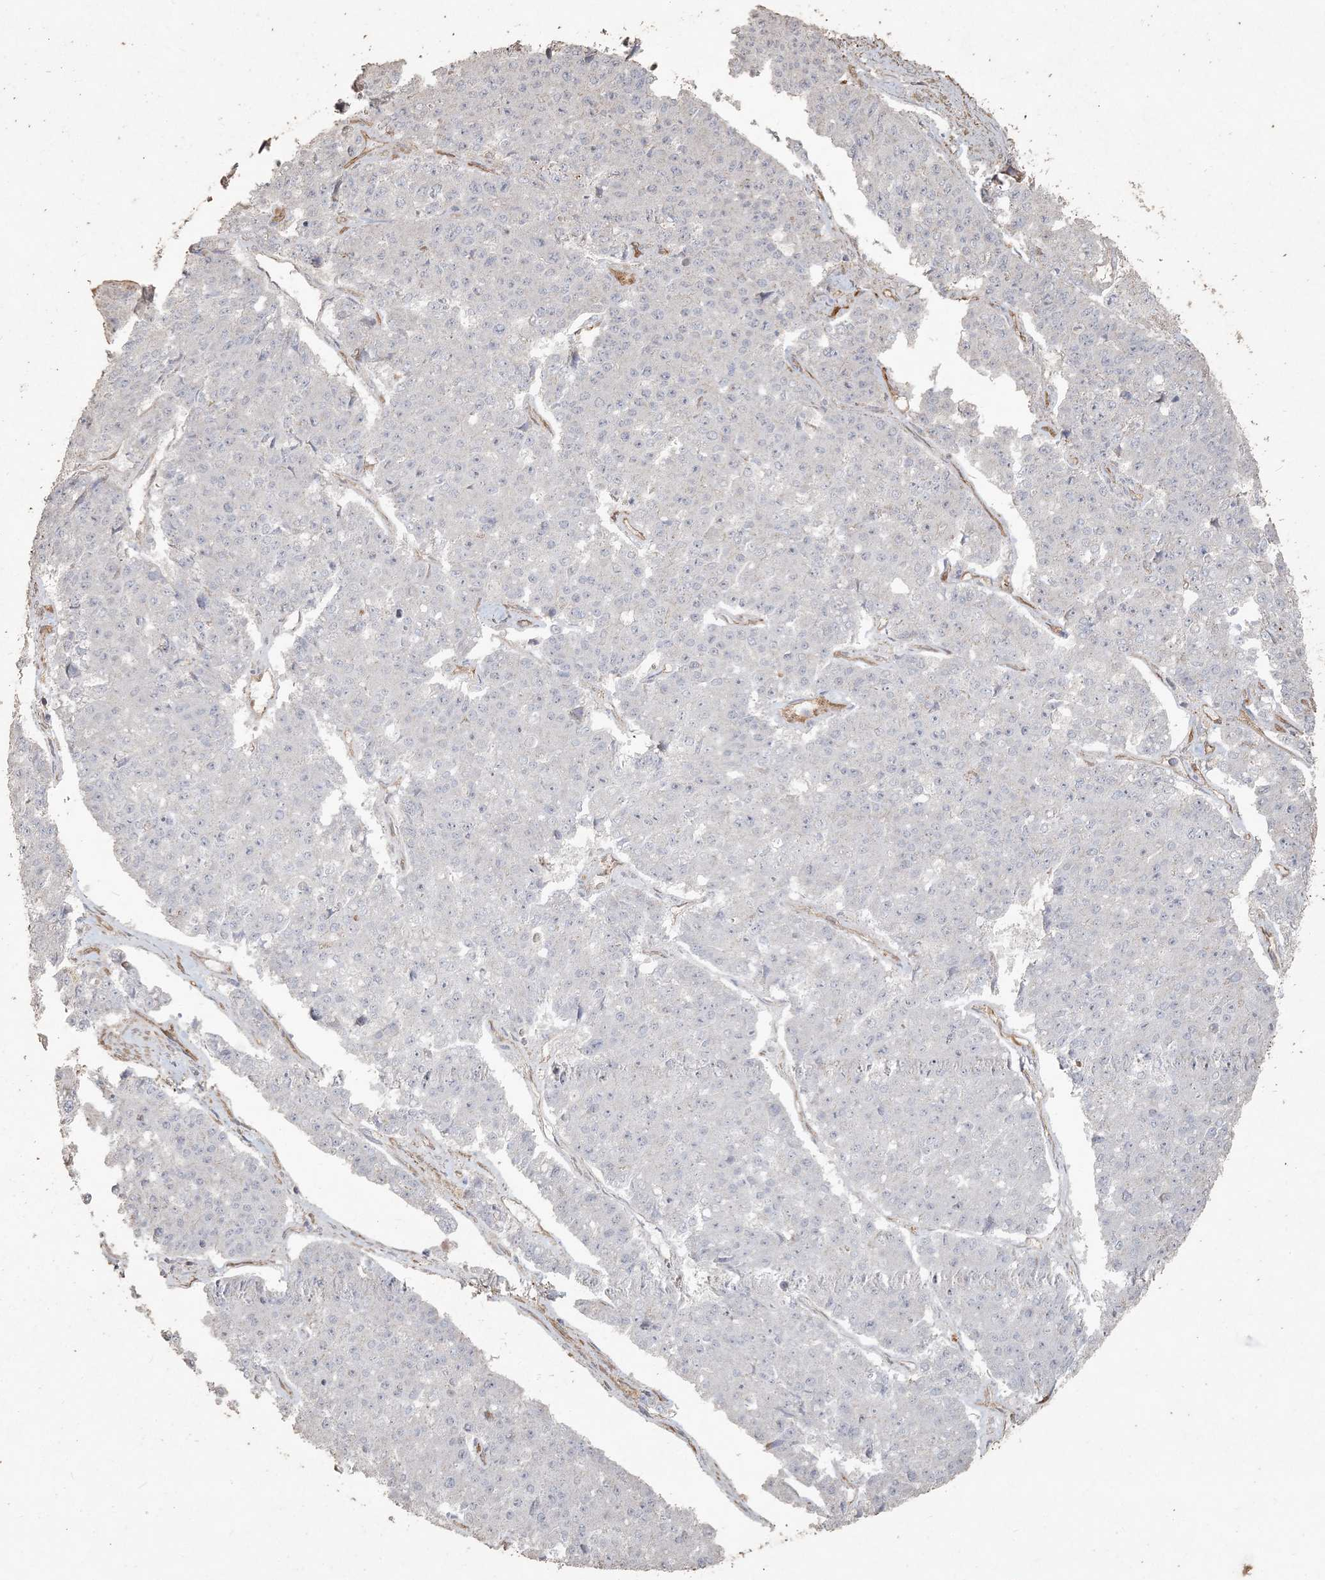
{"staining": {"intensity": "negative", "quantity": "none", "location": "none"}, "tissue": "pancreatic cancer", "cell_type": "Tumor cells", "image_type": "cancer", "snomed": [{"axis": "morphology", "description": "Adenocarcinoma, NOS"}, {"axis": "topography", "description": "Pancreas"}], "caption": "Tumor cells show no significant protein staining in pancreatic cancer.", "gene": "RNF145", "patient": {"sex": "male", "age": 50}}